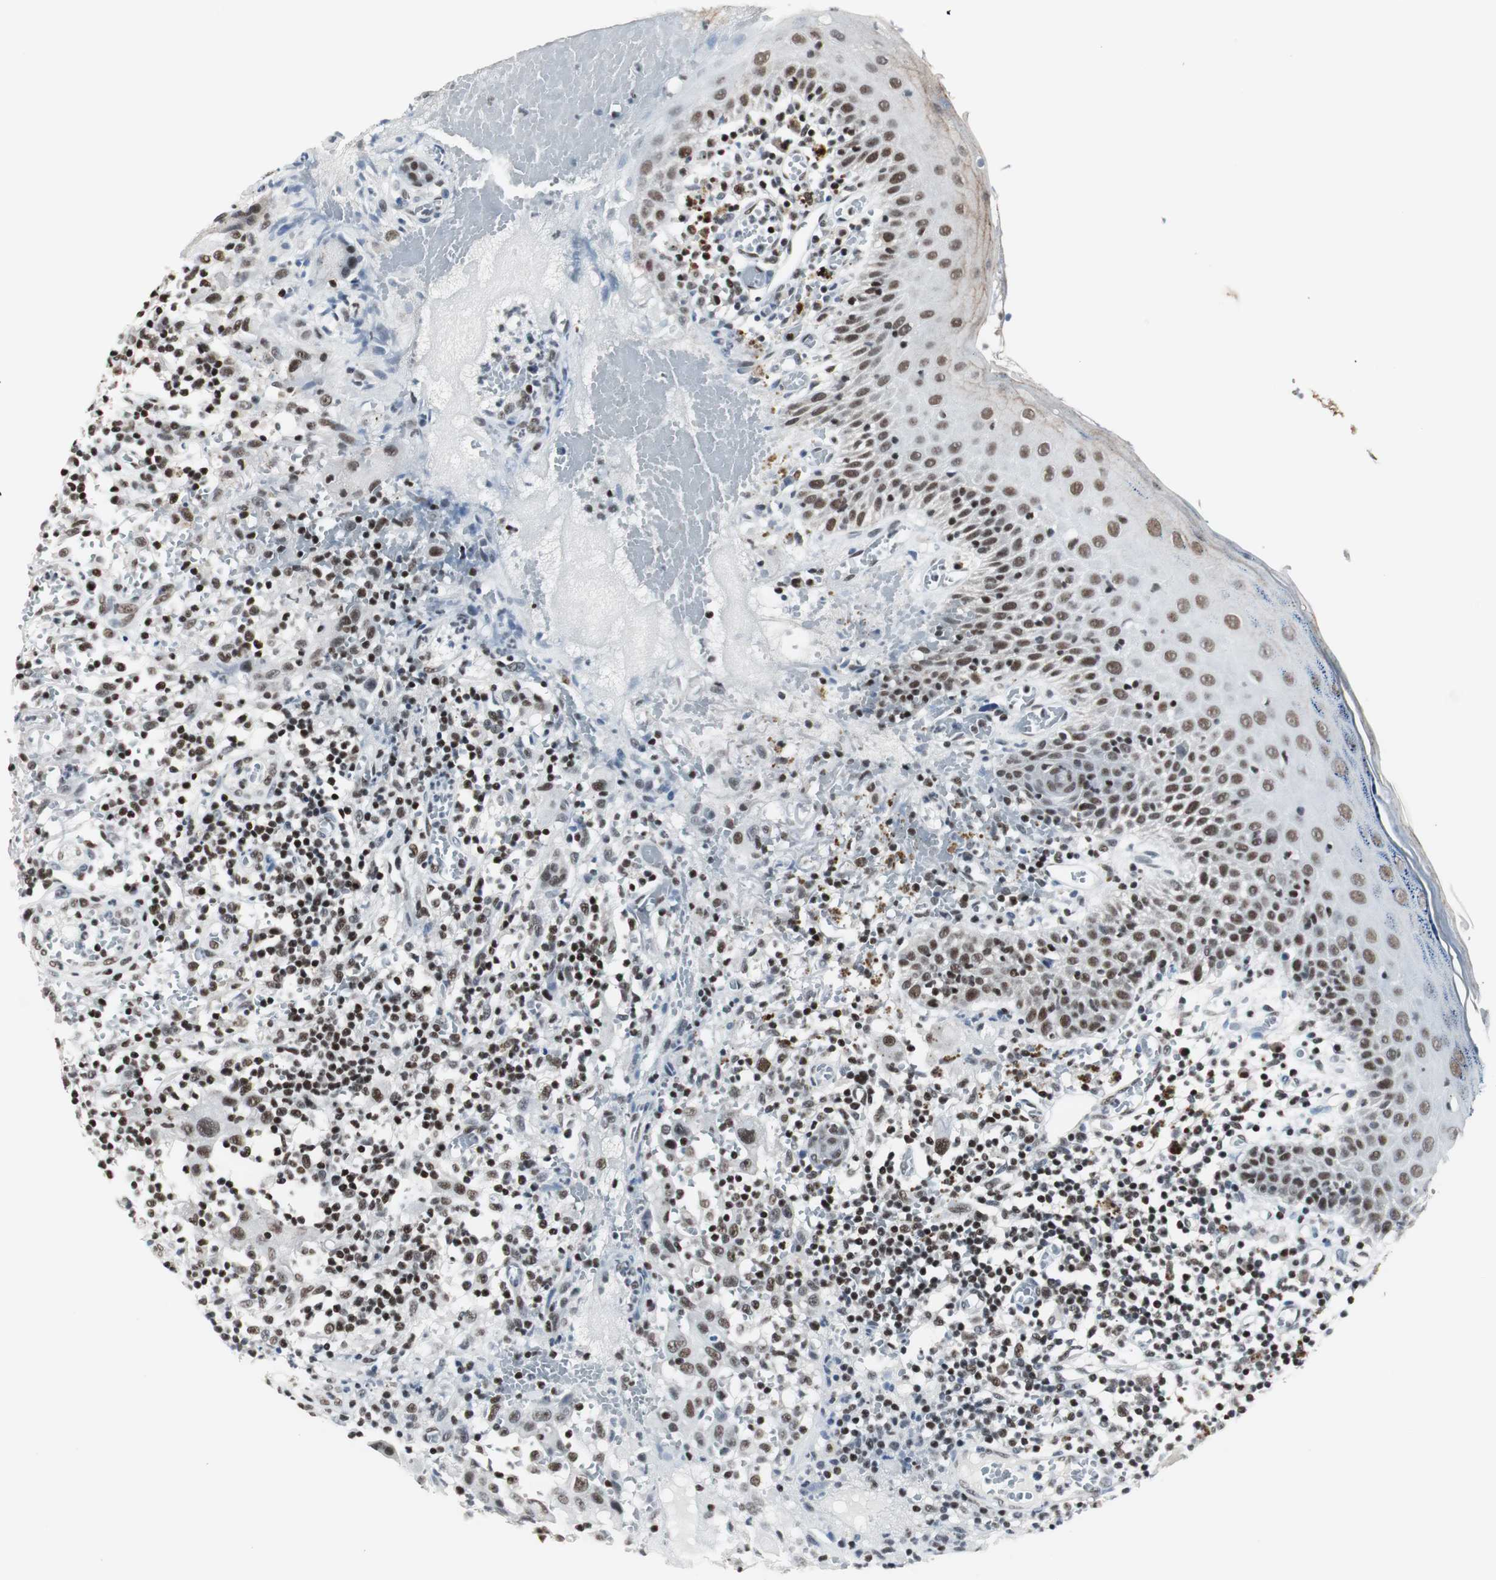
{"staining": {"intensity": "moderate", "quantity": "25%-75%", "location": "nuclear"}, "tissue": "thyroid cancer", "cell_type": "Tumor cells", "image_type": "cancer", "snomed": [{"axis": "morphology", "description": "Carcinoma, NOS"}, {"axis": "topography", "description": "Thyroid gland"}], "caption": "The image reveals immunohistochemical staining of thyroid cancer. There is moderate nuclear staining is appreciated in approximately 25%-75% of tumor cells.", "gene": "RAD9A", "patient": {"sex": "female", "age": 77}}